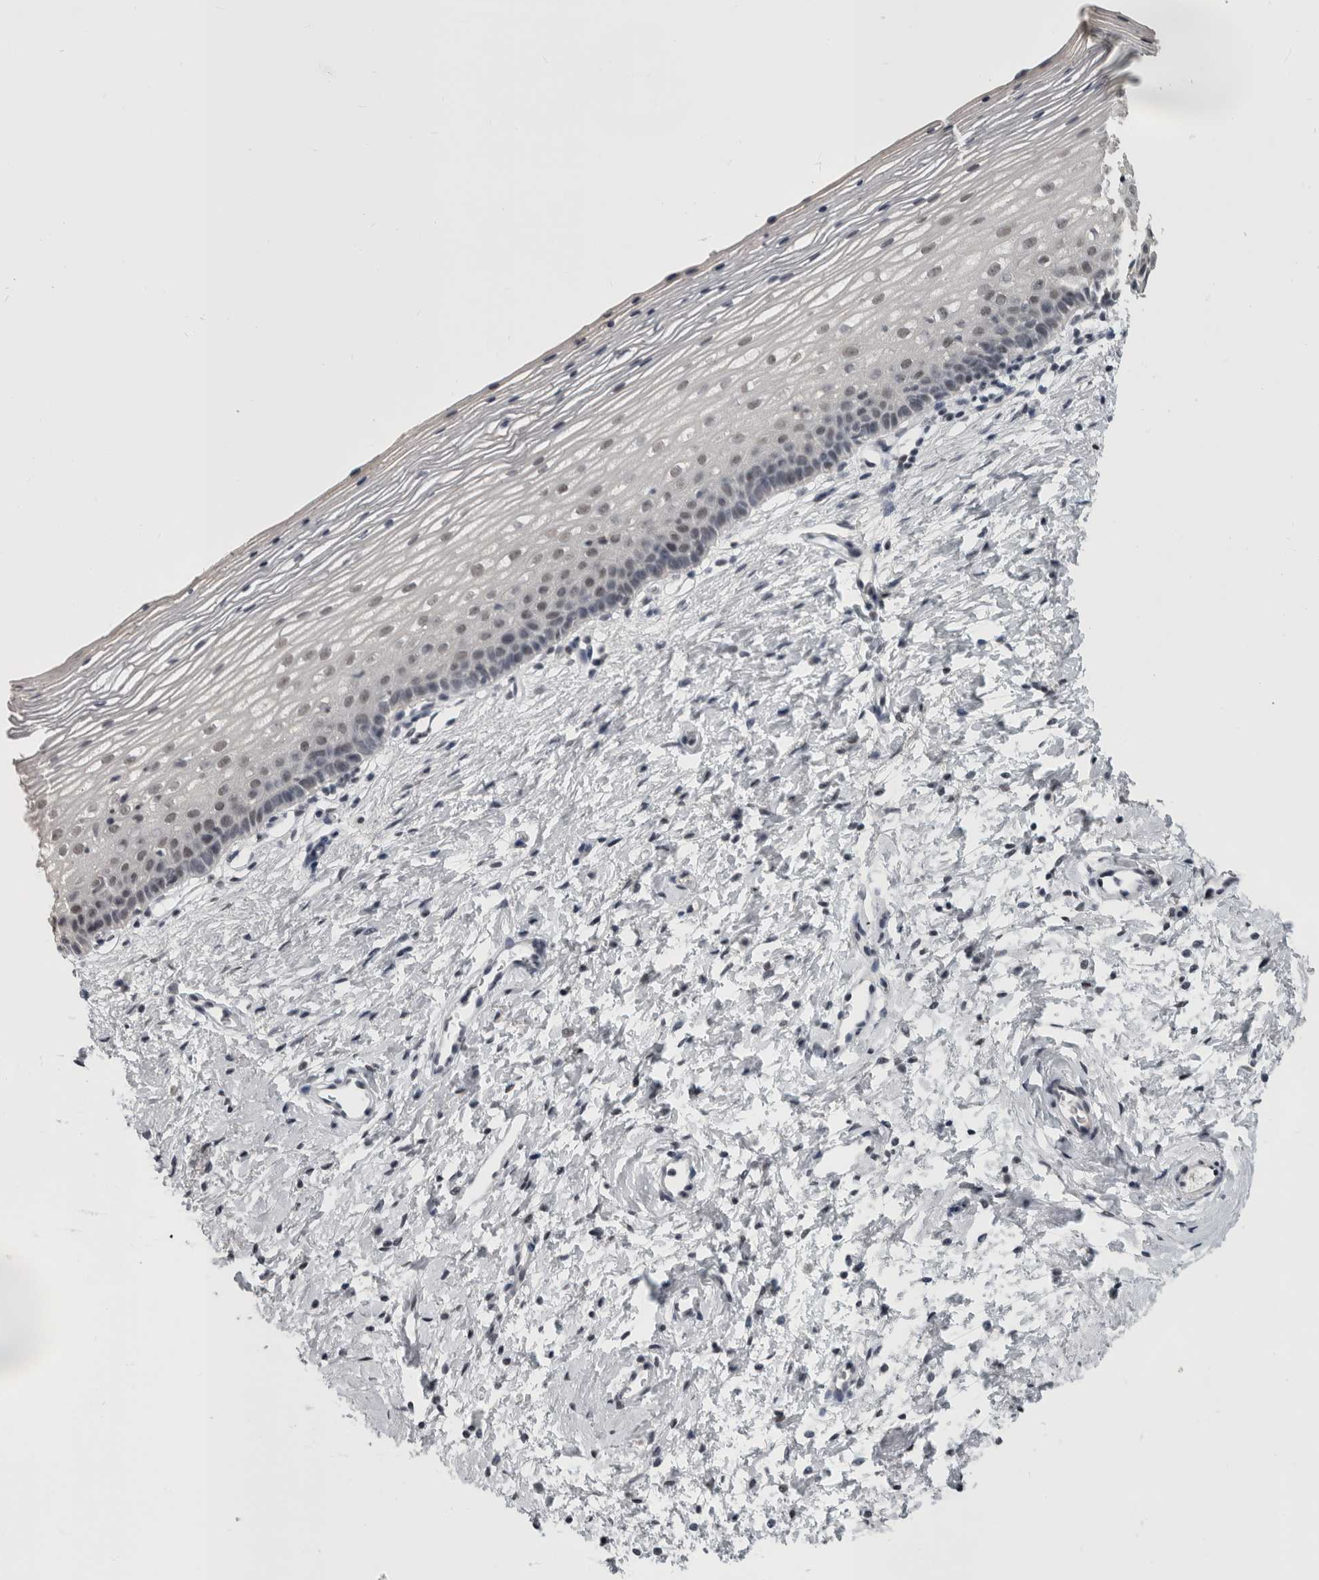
{"staining": {"intensity": "weak", "quantity": "25%-75%", "location": "nuclear"}, "tissue": "cervix", "cell_type": "Glandular cells", "image_type": "normal", "snomed": [{"axis": "morphology", "description": "Normal tissue, NOS"}, {"axis": "topography", "description": "Cervix"}], "caption": "Immunohistochemical staining of unremarkable human cervix exhibits weak nuclear protein expression in about 25%-75% of glandular cells. The staining was performed using DAB, with brown indicating positive protein expression. Nuclei are stained blue with hematoxylin.", "gene": "ARID4B", "patient": {"sex": "female", "age": 72}}